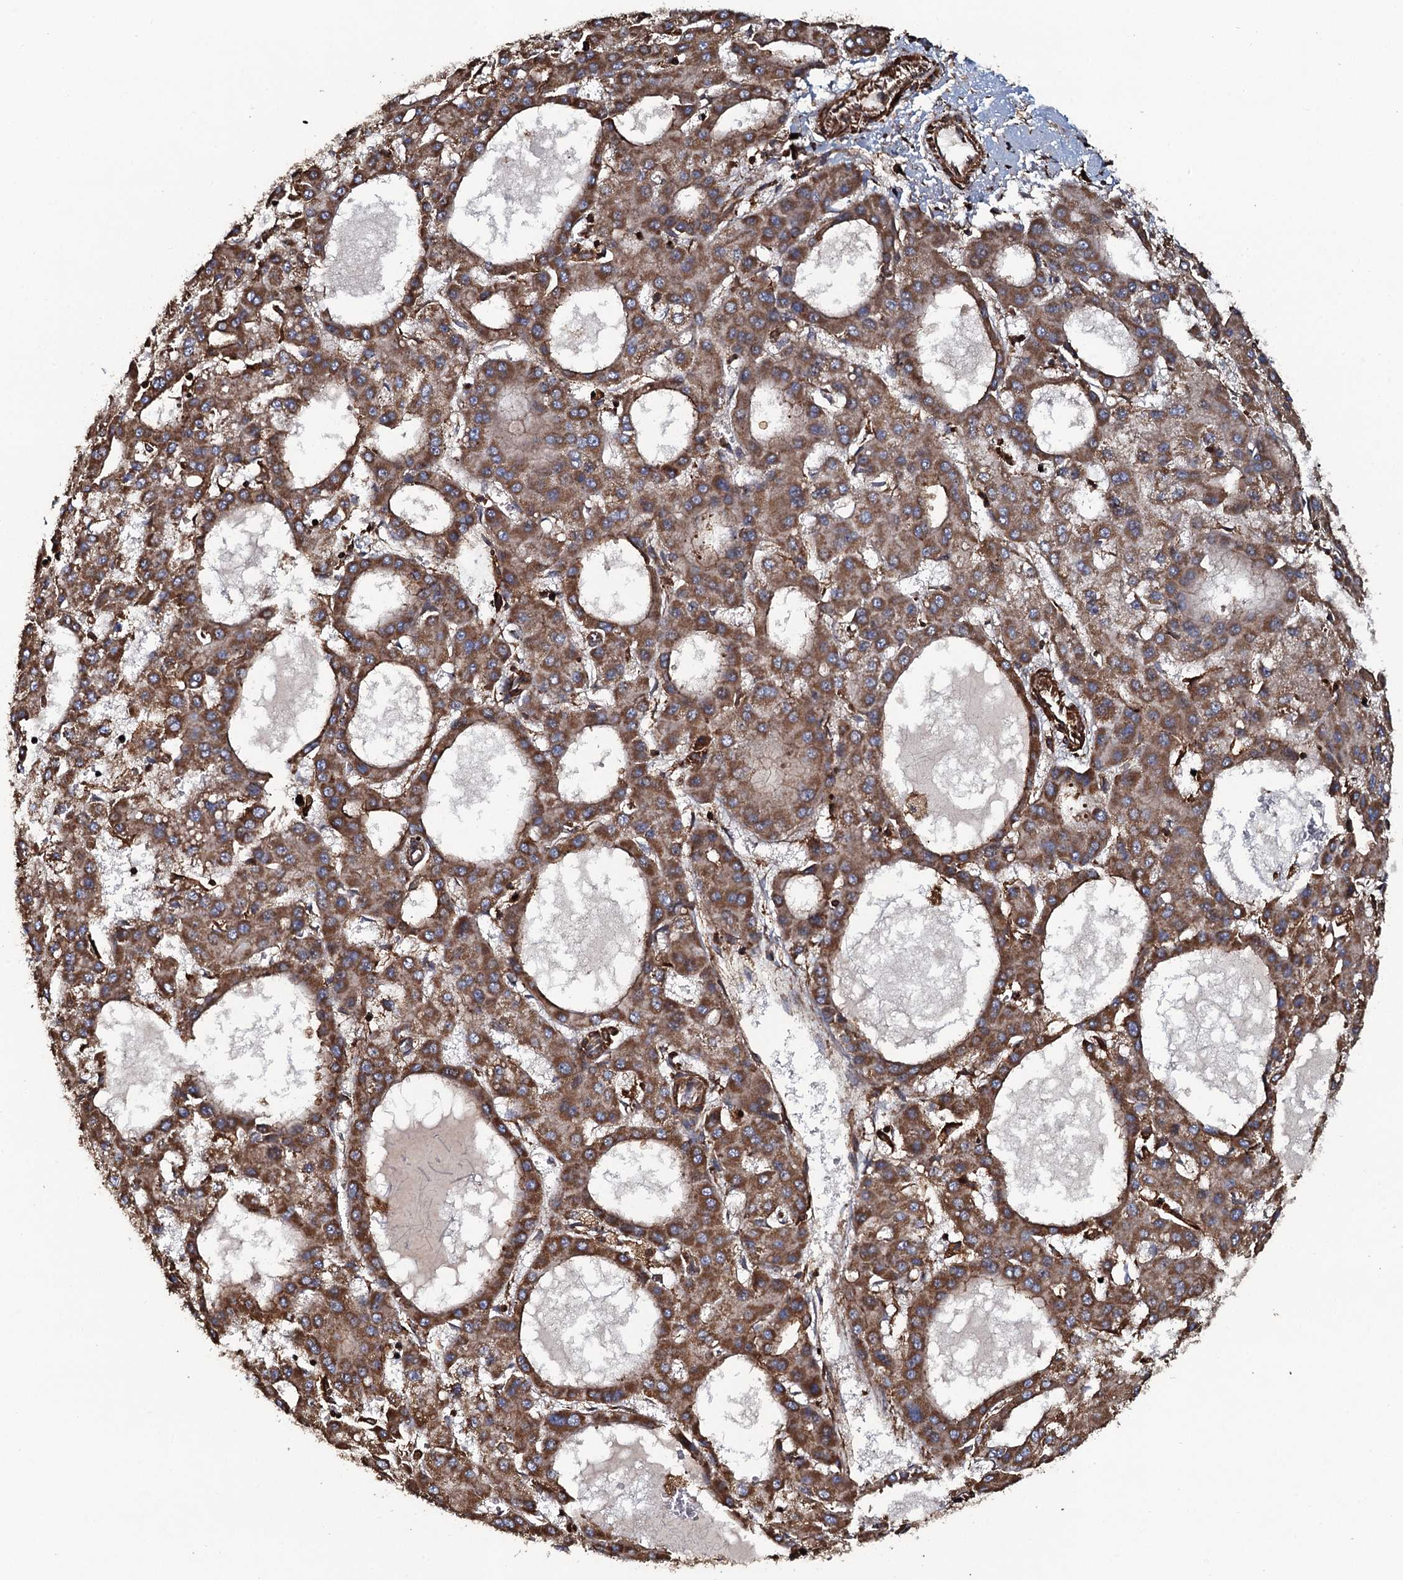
{"staining": {"intensity": "moderate", "quantity": ">75%", "location": "cytoplasmic/membranous"}, "tissue": "liver cancer", "cell_type": "Tumor cells", "image_type": "cancer", "snomed": [{"axis": "morphology", "description": "Carcinoma, Hepatocellular, NOS"}, {"axis": "topography", "description": "Liver"}], "caption": "This is a micrograph of IHC staining of liver cancer (hepatocellular carcinoma), which shows moderate positivity in the cytoplasmic/membranous of tumor cells.", "gene": "VWA8", "patient": {"sex": "male", "age": 47}}